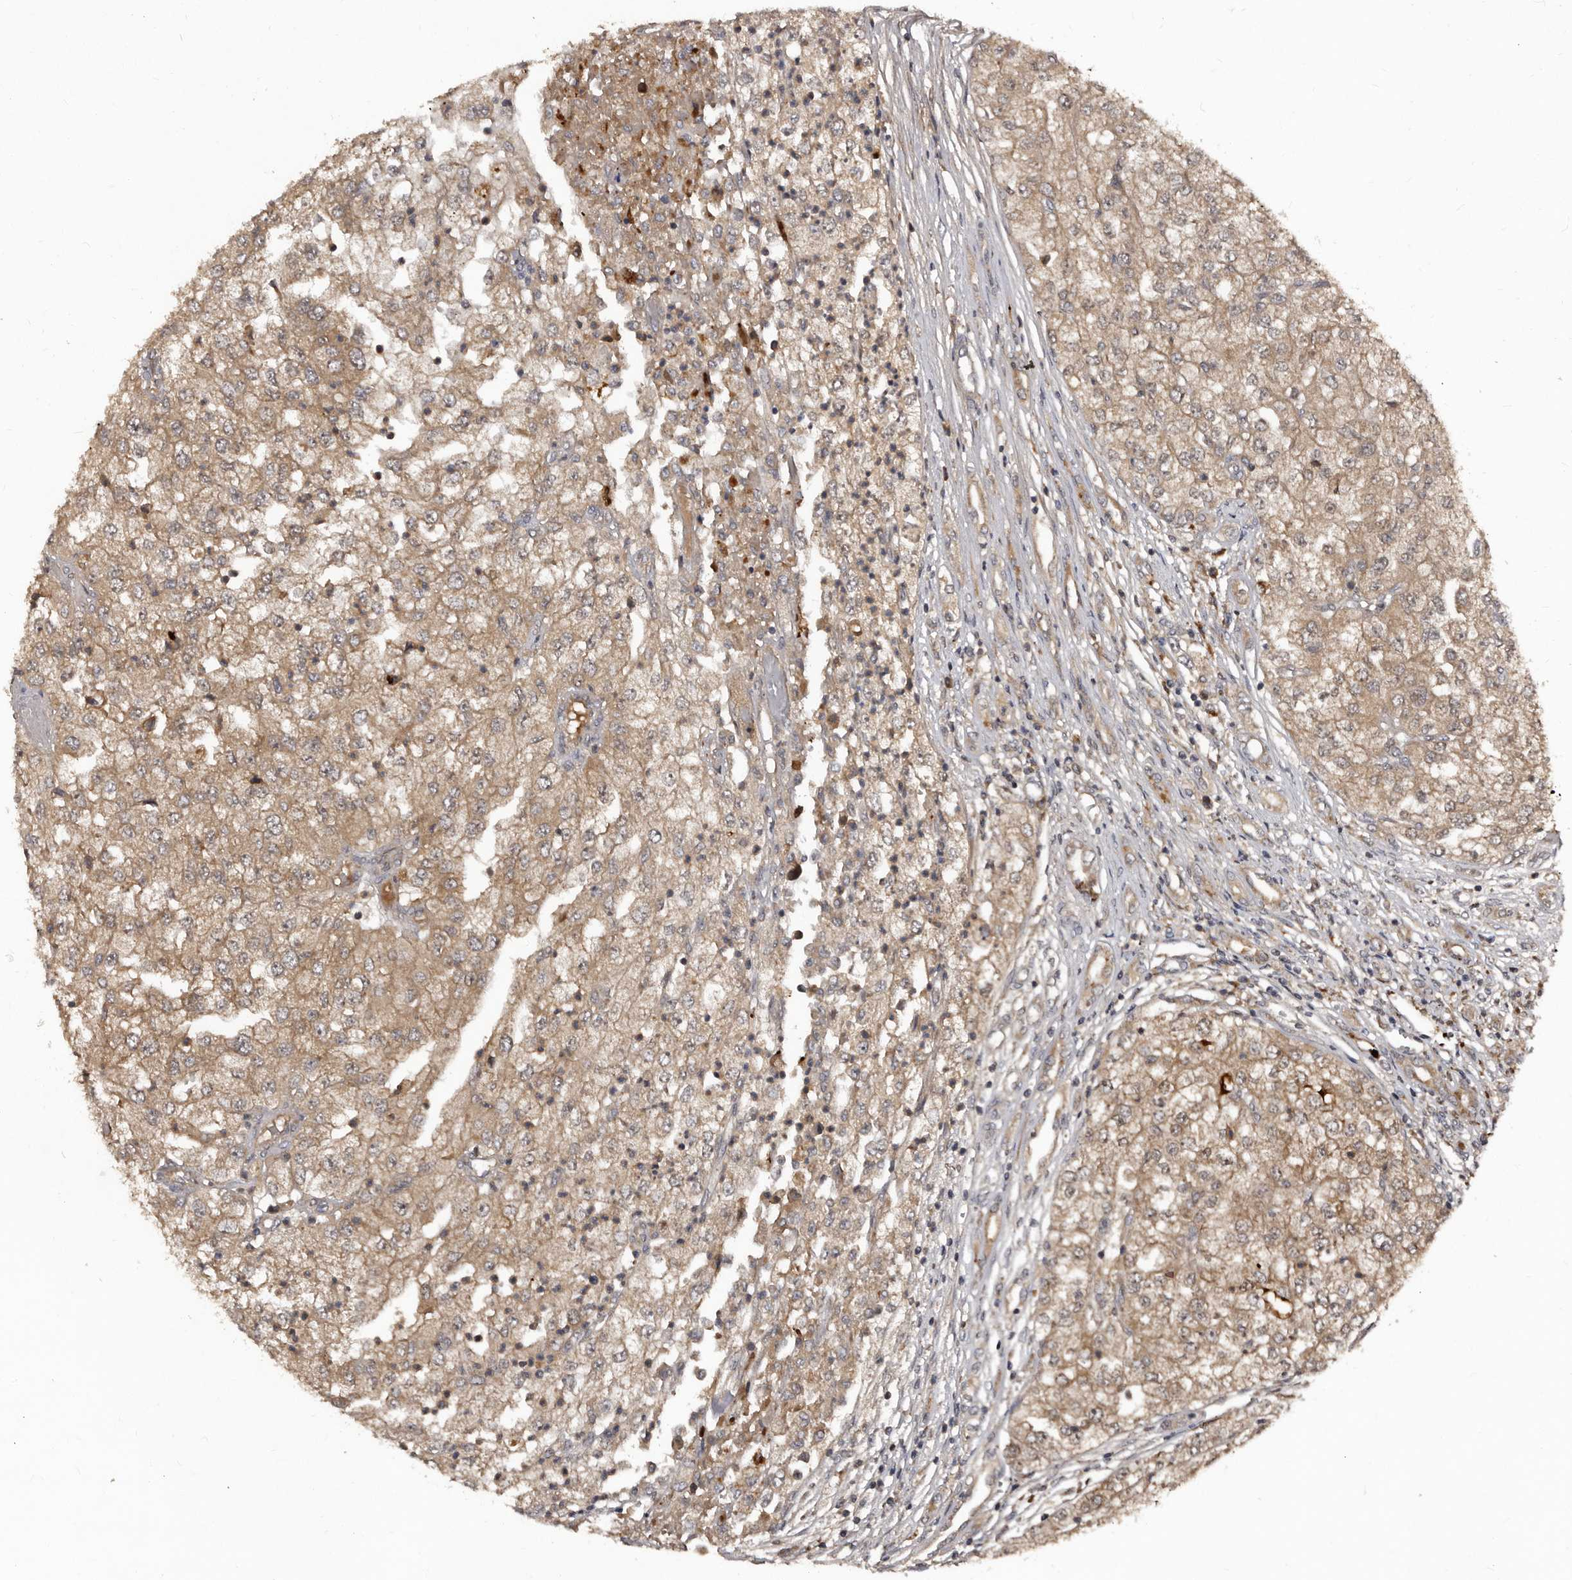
{"staining": {"intensity": "moderate", "quantity": ">75%", "location": "cytoplasmic/membranous"}, "tissue": "renal cancer", "cell_type": "Tumor cells", "image_type": "cancer", "snomed": [{"axis": "morphology", "description": "Adenocarcinoma, NOS"}, {"axis": "topography", "description": "Kidney"}], "caption": "Renal cancer stained with DAB IHC displays medium levels of moderate cytoplasmic/membranous positivity in approximately >75% of tumor cells.", "gene": "PMVK", "patient": {"sex": "female", "age": 54}}